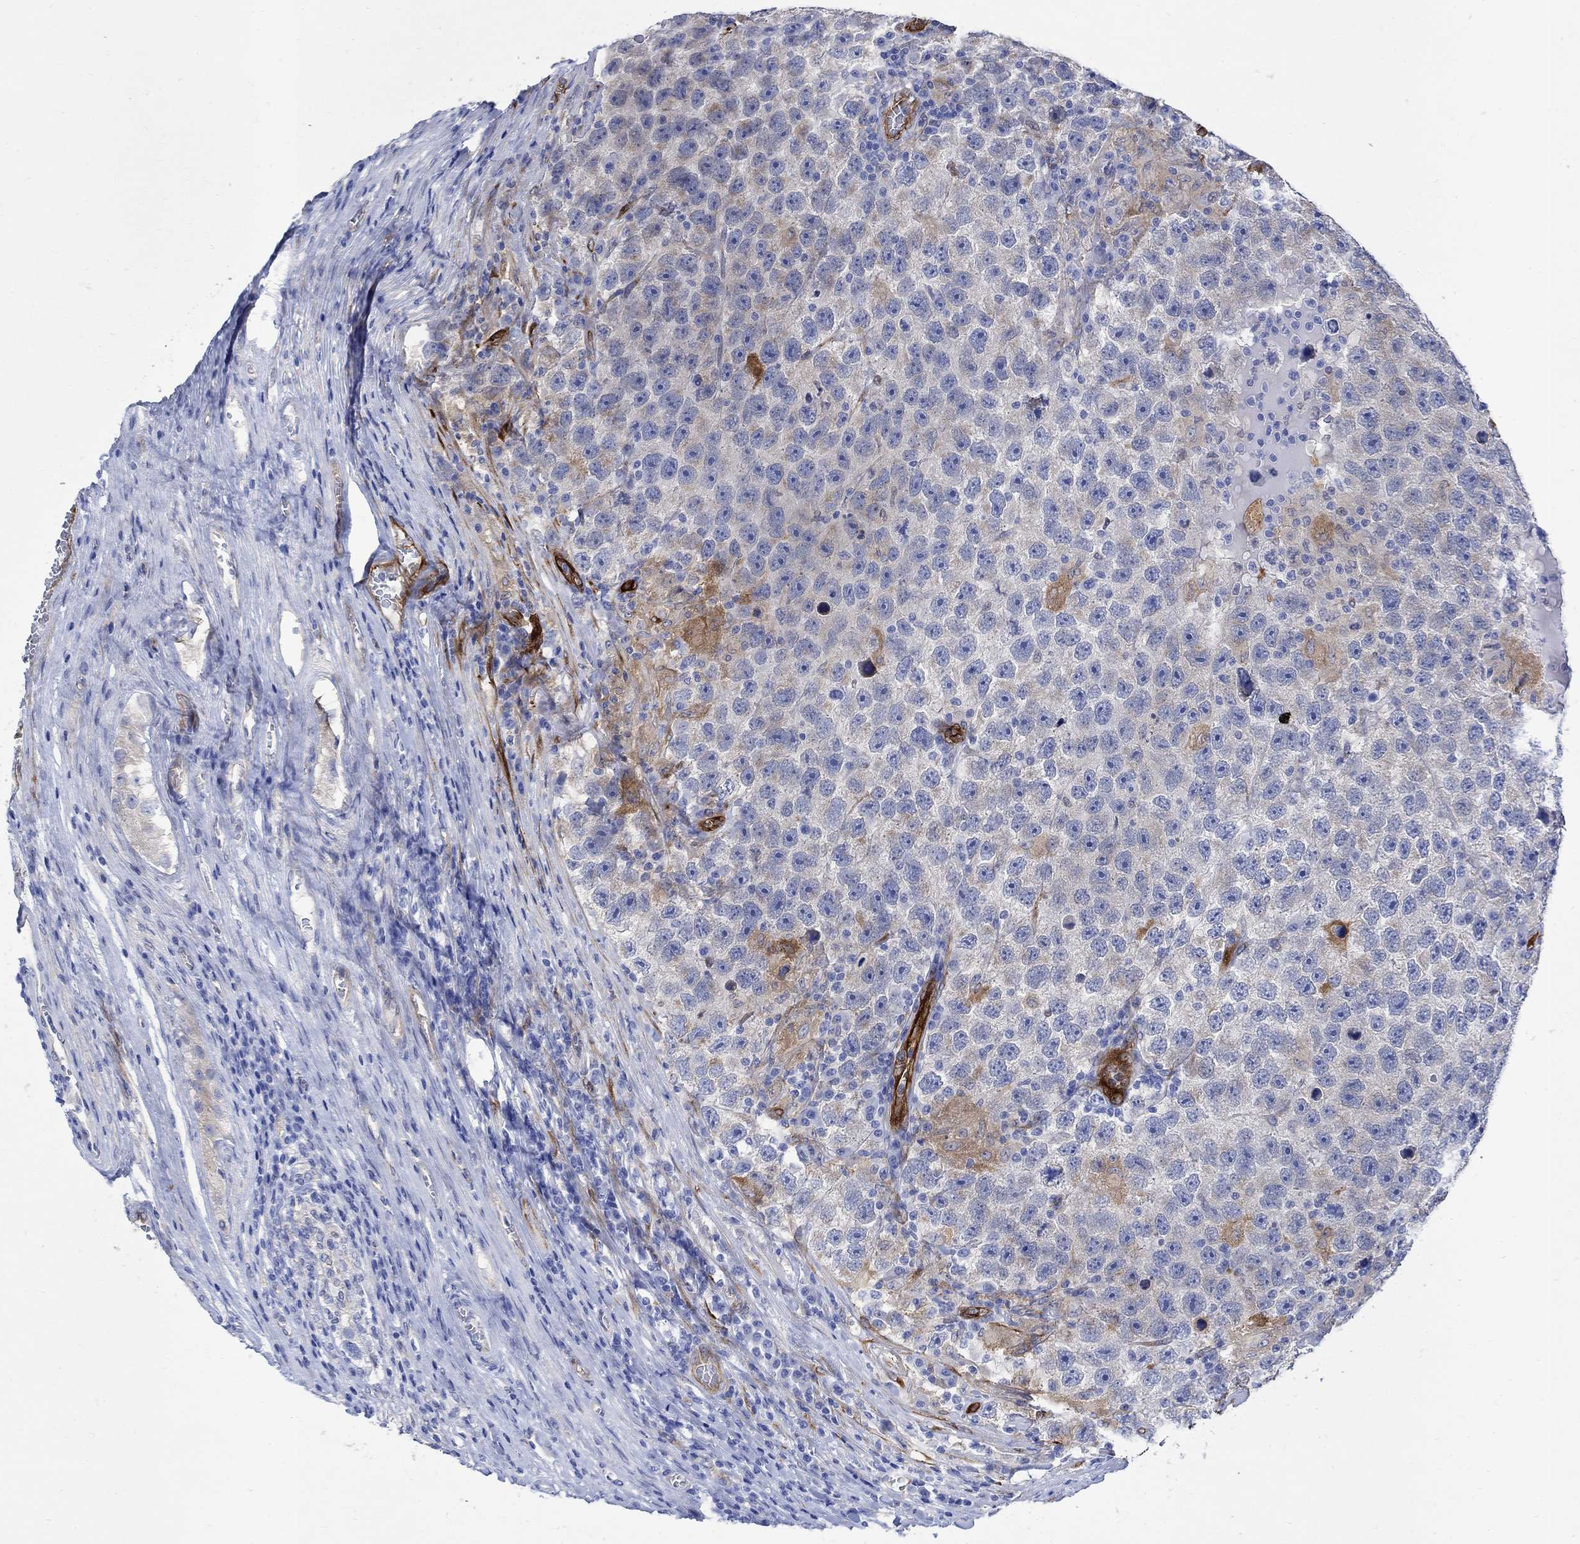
{"staining": {"intensity": "moderate", "quantity": "<25%", "location": "cytoplasmic/membranous"}, "tissue": "testis cancer", "cell_type": "Tumor cells", "image_type": "cancer", "snomed": [{"axis": "morphology", "description": "Seminoma, NOS"}, {"axis": "topography", "description": "Testis"}], "caption": "IHC staining of seminoma (testis), which demonstrates low levels of moderate cytoplasmic/membranous positivity in approximately <25% of tumor cells indicating moderate cytoplasmic/membranous protein positivity. The staining was performed using DAB (brown) for protein detection and nuclei were counterstained in hematoxylin (blue).", "gene": "TGM2", "patient": {"sex": "male", "age": 26}}